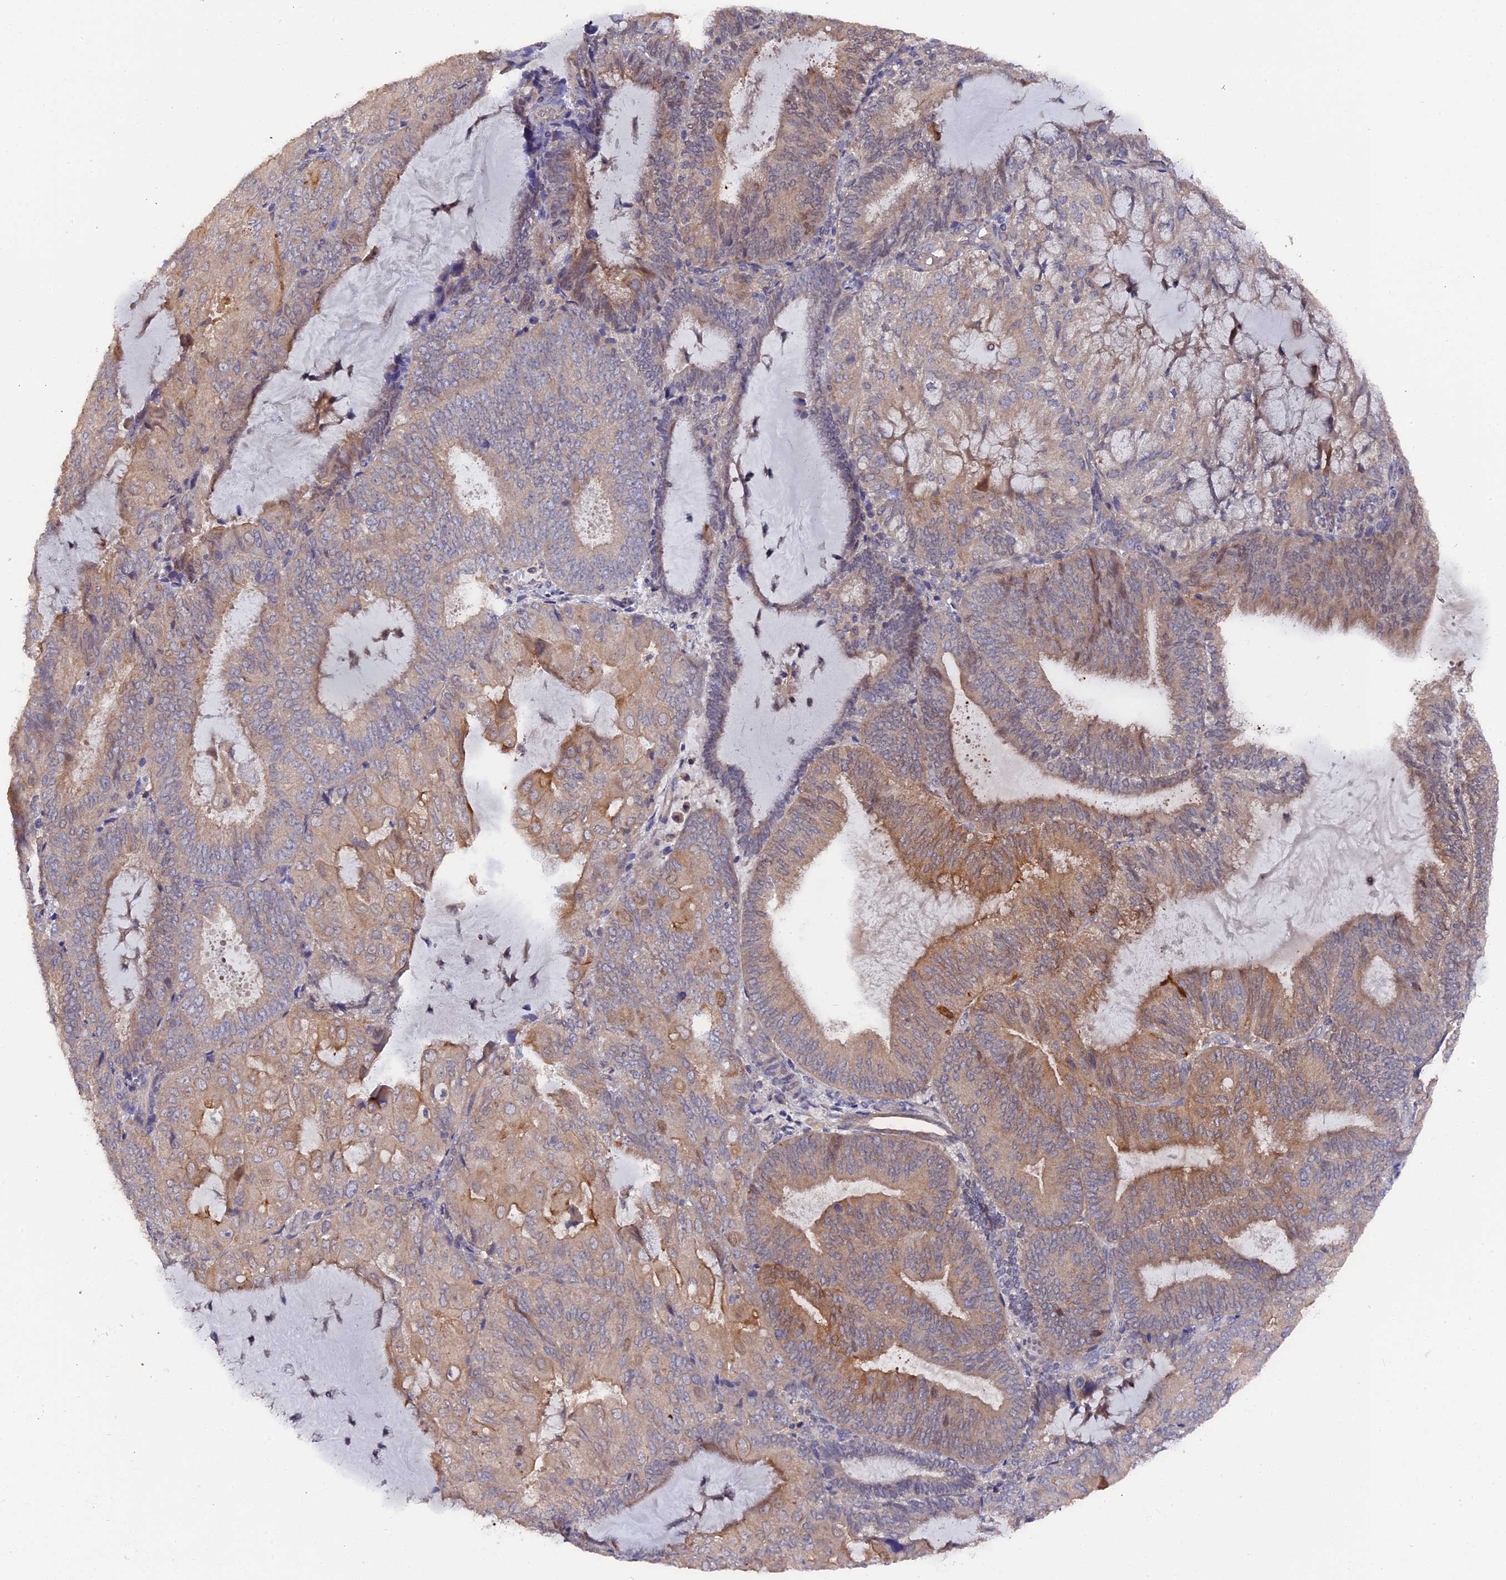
{"staining": {"intensity": "moderate", "quantity": "25%-75%", "location": "cytoplasmic/membranous"}, "tissue": "endometrial cancer", "cell_type": "Tumor cells", "image_type": "cancer", "snomed": [{"axis": "morphology", "description": "Adenocarcinoma, NOS"}, {"axis": "topography", "description": "Endometrium"}], "caption": "An immunohistochemistry image of neoplastic tissue is shown. Protein staining in brown labels moderate cytoplasmic/membranous positivity in adenocarcinoma (endometrial) within tumor cells. The staining was performed using DAB (3,3'-diaminobenzidine), with brown indicating positive protein expression. Nuclei are stained blue with hematoxylin.", "gene": "ZCCHC2", "patient": {"sex": "female", "age": 81}}